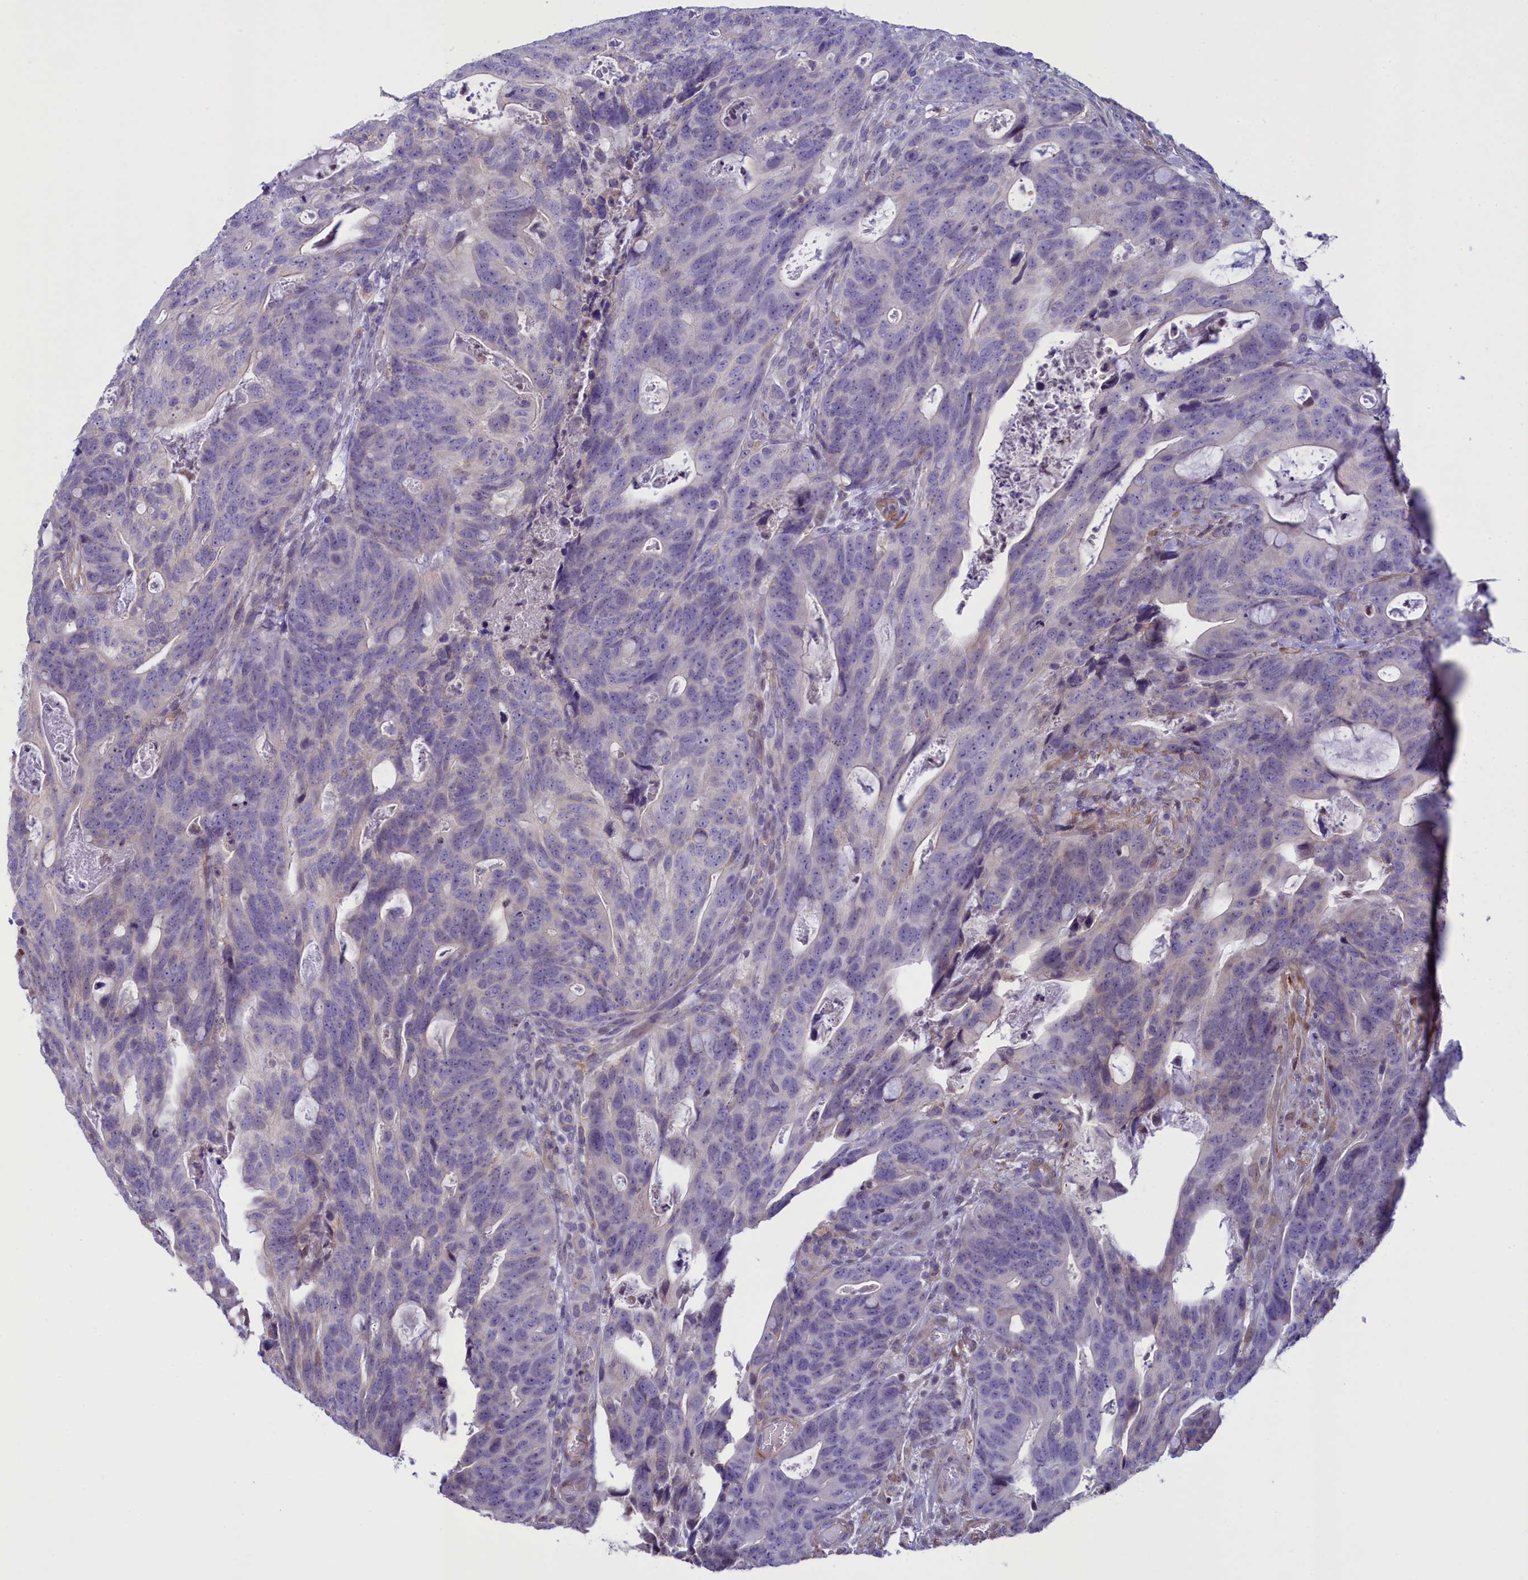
{"staining": {"intensity": "negative", "quantity": "none", "location": "none"}, "tissue": "colorectal cancer", "cell_type": "Tumor cells", "image_type": "cancer", "snomed": [{"axis": "morphology", "description": "Adenocarcinoma, NOS"}, {"axis": "topography", "description": "Colon"}], "caption": "An image of adenocarcinoma (colorectal) stained for a protein shows no brown staining in tumor cells.", "gene": "IGSF6", "patient": {"sex": "female", "age": 82}}